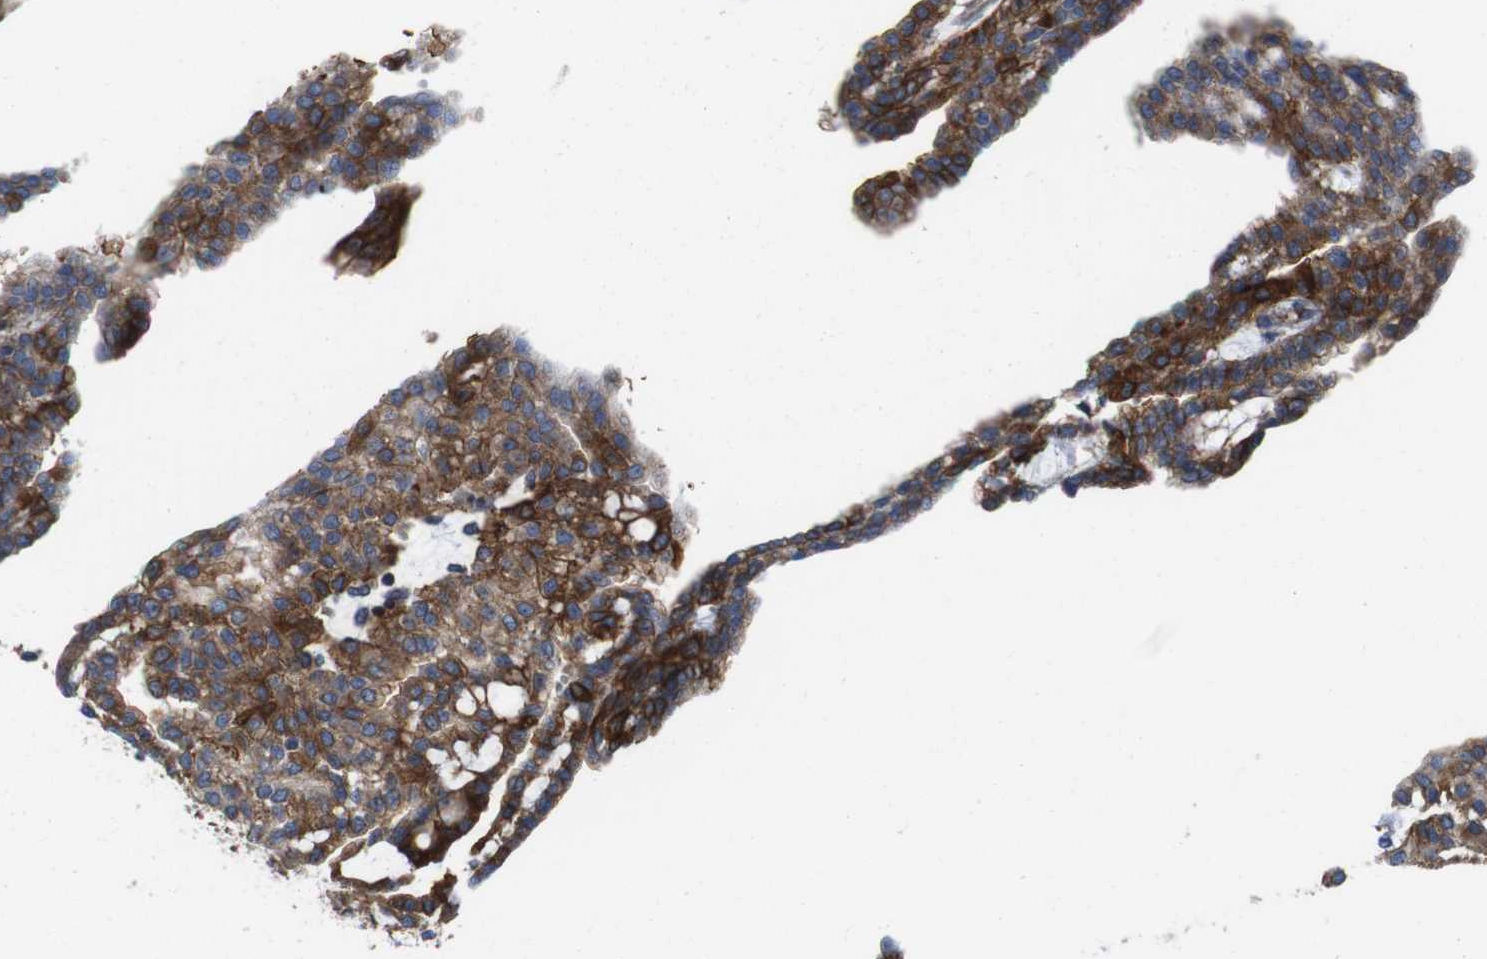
{"staining": {"intensity": "strong", "quantity": "25%-75%", "location": "cytoplasmic/membranous"}, "tissue": "renal cancer", "cell_type": "Tumor cells", "image_type": "cancer", "snomed": [{"axis": "morphology", "description": "Adenocarcinoma, NOS"}, {"axis": "topography", "description": "Kidney"}], "caption": "The image displays immunohistochemical staining of renal adenocarcinoma. There is strong cytoplasmic/membranous staining is appreciated in about 25%-75% of tumor cells. Using DAB (3,3'-diaminobenzidine) (brown) and hematoxylin (blue) stains, captured at high magnification using brightfield microscopy.", "gene": "EFCAB14", "patient": {"sex": "male", "age": 63}}